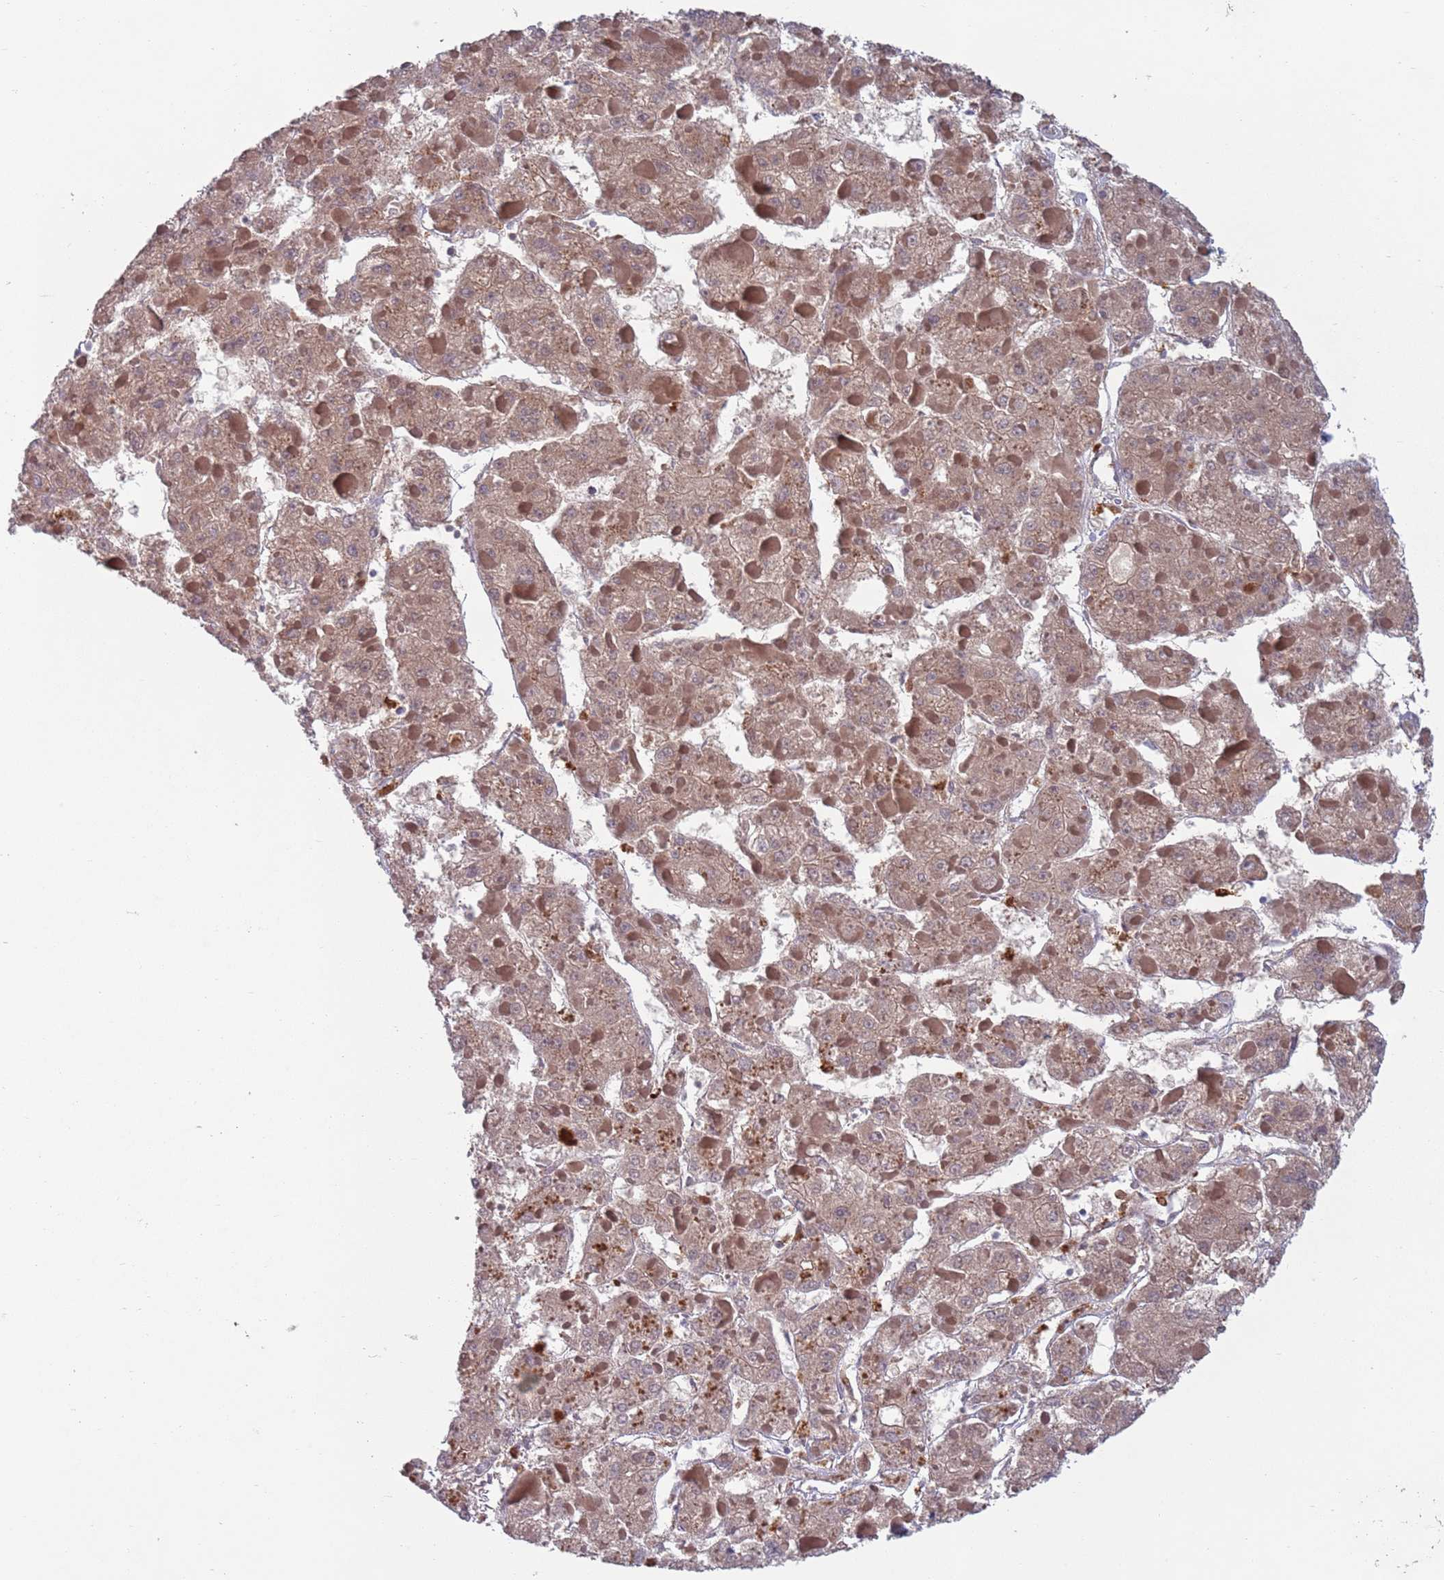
{"staining": {"intensity": "weak", "quantity": ">75%", "location": "cytoplasmic/membranous"}, "tissue": "liver cancer", "cell_type": "Tumor cells", "image_type": "cancer", "snomed": [{"axis": "morphology", "description": "Carcinoma, Hepatocellular, NOS"}, {"axis": "topography", "description": "Liver"}], "caption": "Immunohistochemistry histopathology image of hepatocellular carcinoma (liver) stained for a protein (brown), which displays low levels of weak cytoplasmic/membranous positivity in approximately >75% of tumor cells.", "gene": "TYW1", "patient": {"sex": "female", "age": 73}}